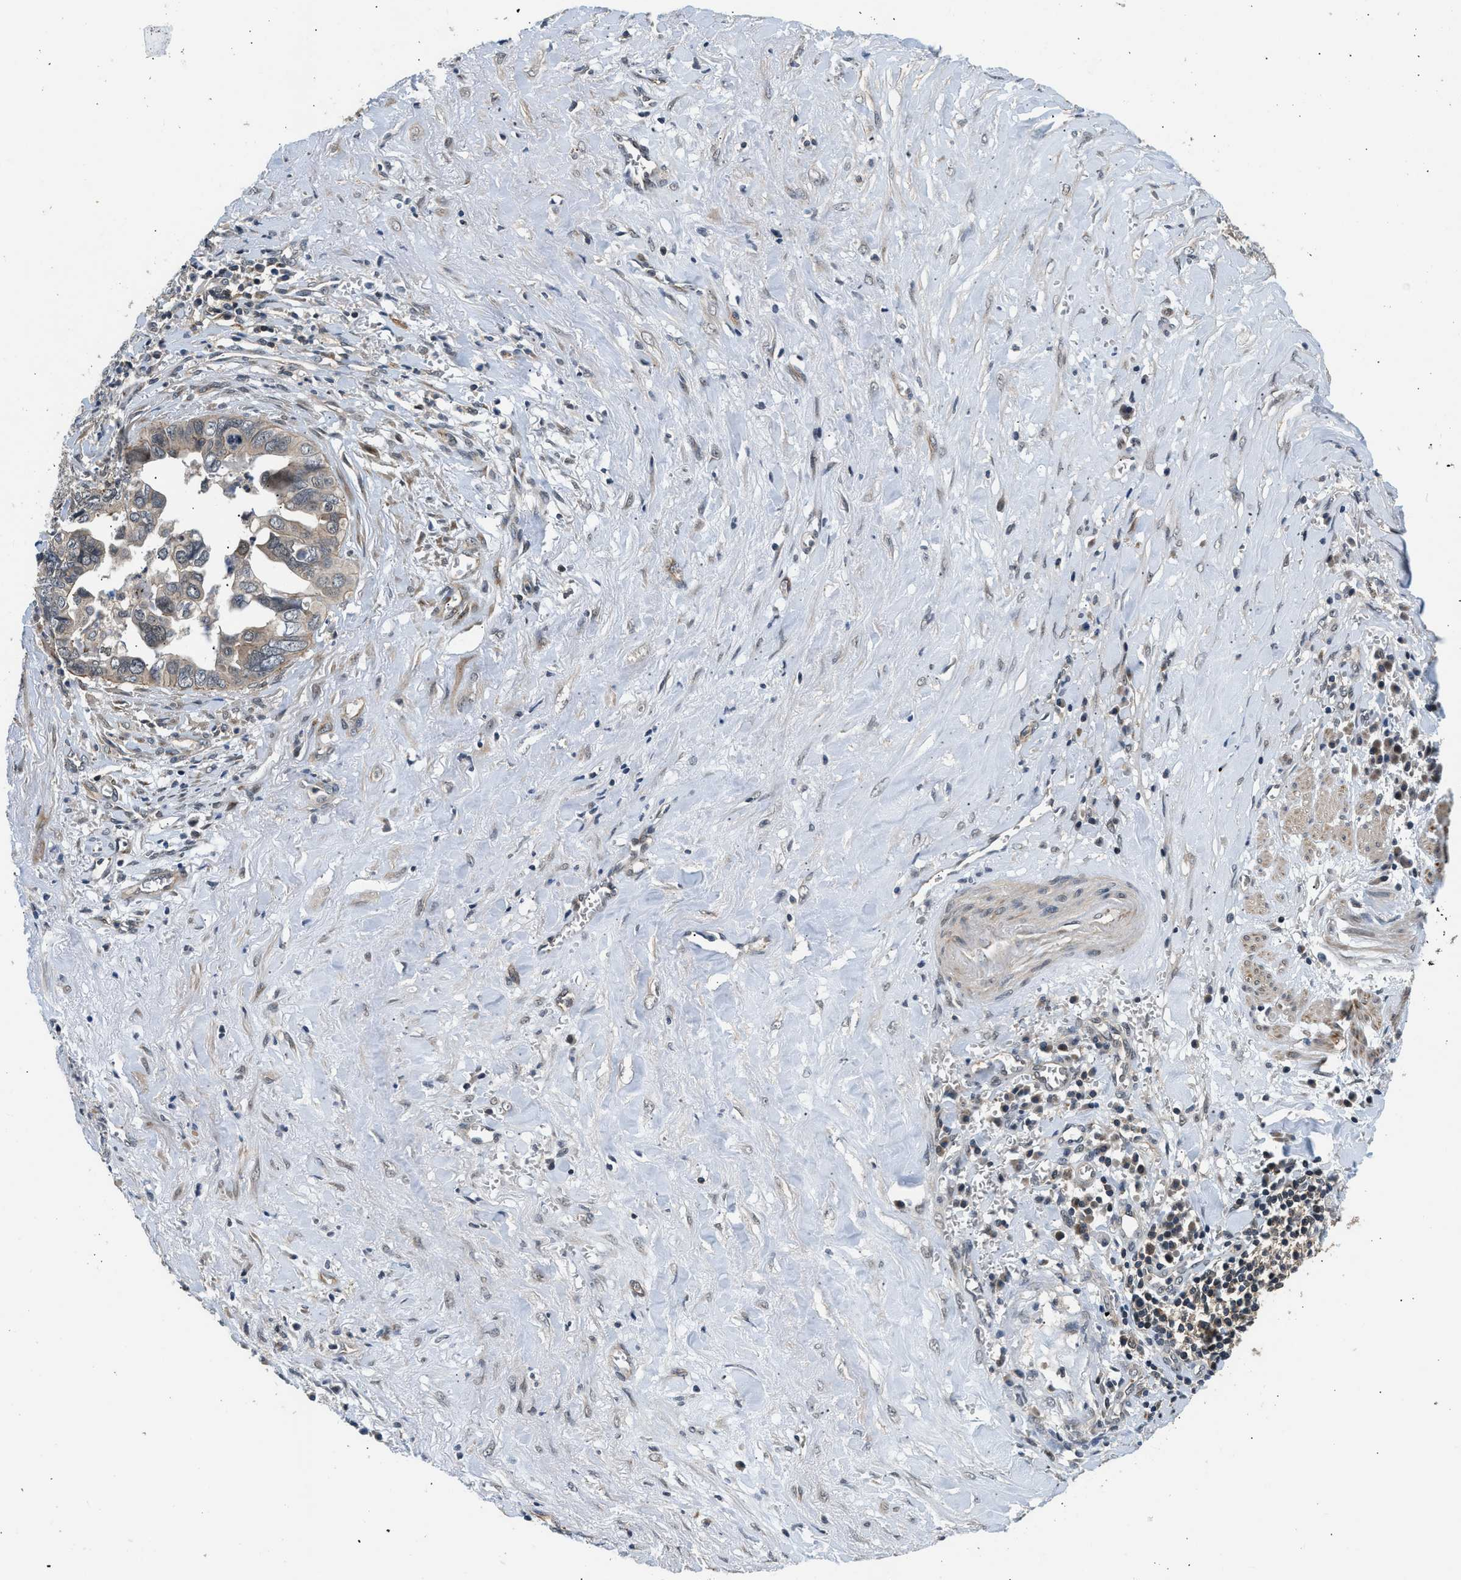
{"staining": {"intensity": "weak", "quantity": ">75%", "location": "cytoplasmic/membranous"}, "tissue": "liver cancer", "cell_type": "Tumor cells", "image_type": "cancer", "snomed": [{"axis": "morphology", "description": "Cholangiocarcinoma"}, {"axis": "topography", "description": "Liver"}], "caption": "Immunohistochemical staining of human liver cancer demonstrates low levels of weak cytoplasmic/membranous expression in approximately >75% of tumor cells.", "gene": "MTMR1", "patient": {"sex": "female", "age": 79}}